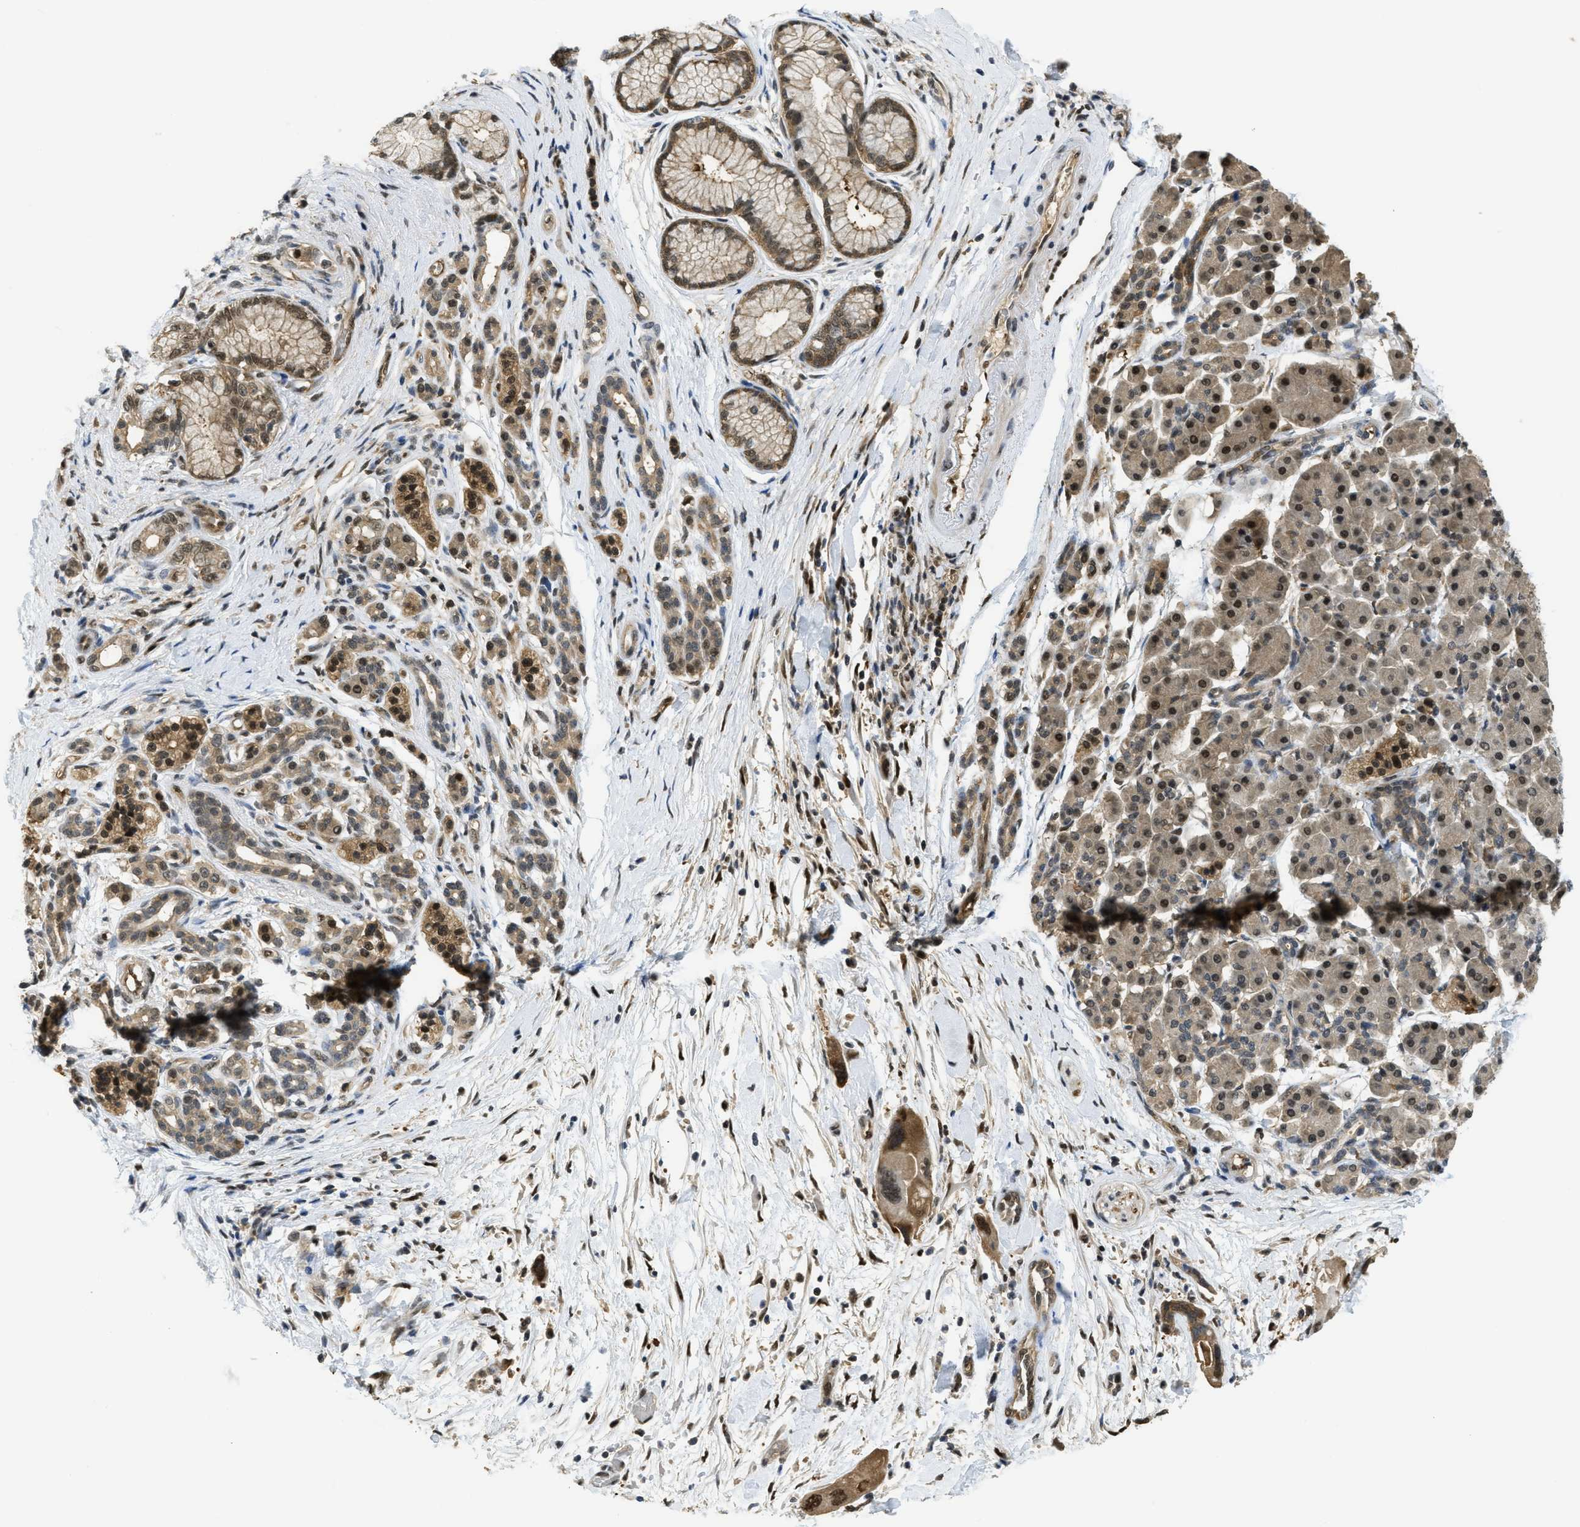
{"staining": {"intensity": "moderate", "quantity": ">75%", "location": "cytoplasmic/membranous,nuclear"}, "tissue": "pancreatic cancer", "cell_type": "Tumor cells", "image_type": "cancer", "snomed": [{"axis": "morphology", "description": "Normal tissue, NOS"}, {"axis": "morphology", "description": "Adenocarcinoma, NOS"}, {"axis": "topography", "description": "Pancreas"}], "caption": "Protein expression analysis of human adenocarcinoma (pancreatic) reveals moderate cytoplasmic/membranous and nuclear expression in approximately >75% of tumor cells.", "gene": "PSMC5", "patient": {"sex": "female", "age": 71}}